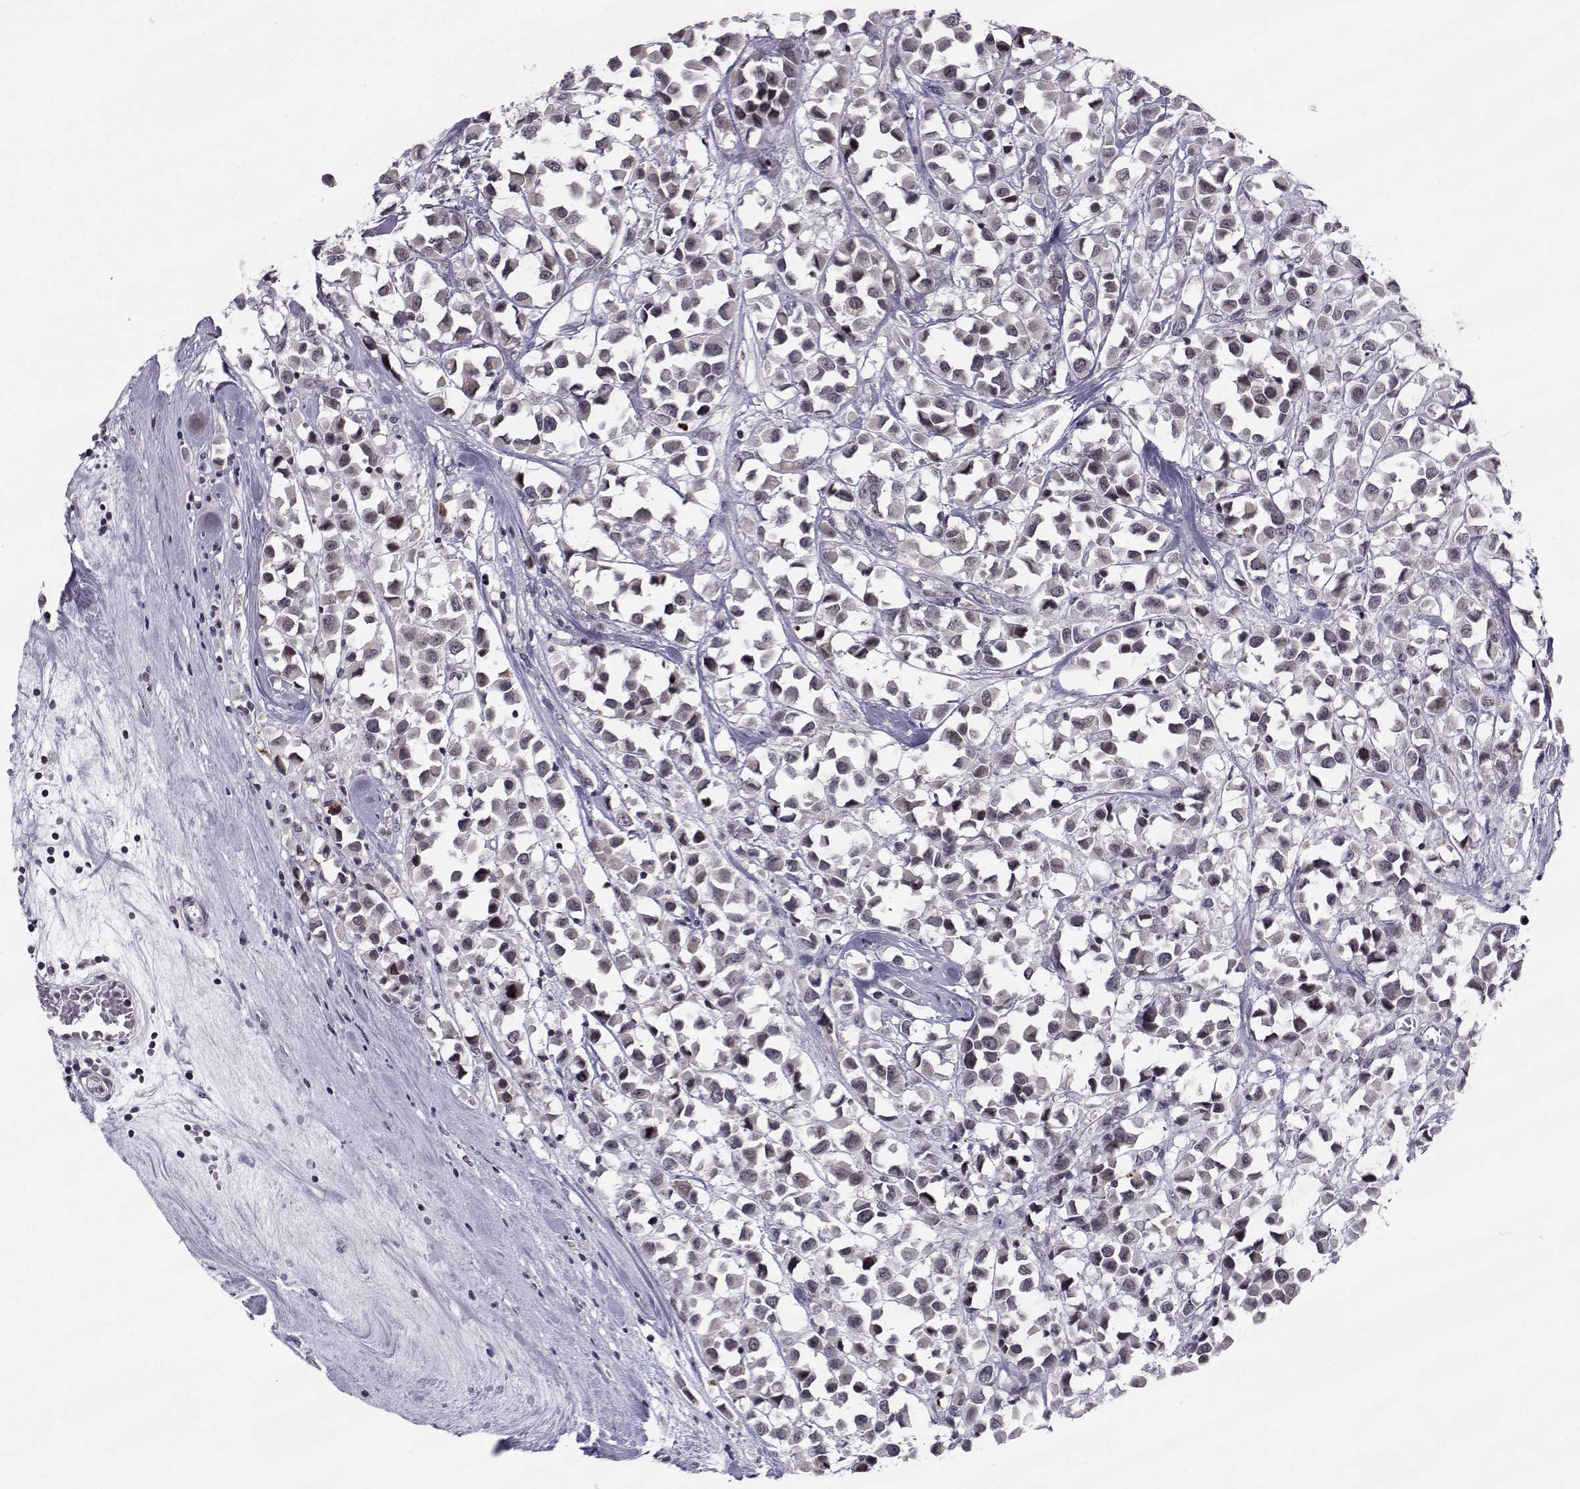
{"staining": {"intensity": "negative", "quantity": "none", "location": "none"}, "tissue": "breast cancer", "cell_type": "Tumor cells", "image_type": "cancer", "snomed": [{"axis": "morphology", "description": "Duct carcinoma"}, {"axis": "topography", "description": "Breast"}], "caption": "Immunohistochemistry of breast intraductal carcinoma demonstrates no staining in tumor cells.", "gene": "MARCHF4", "patient": {"sex": "female", "age": 61}}